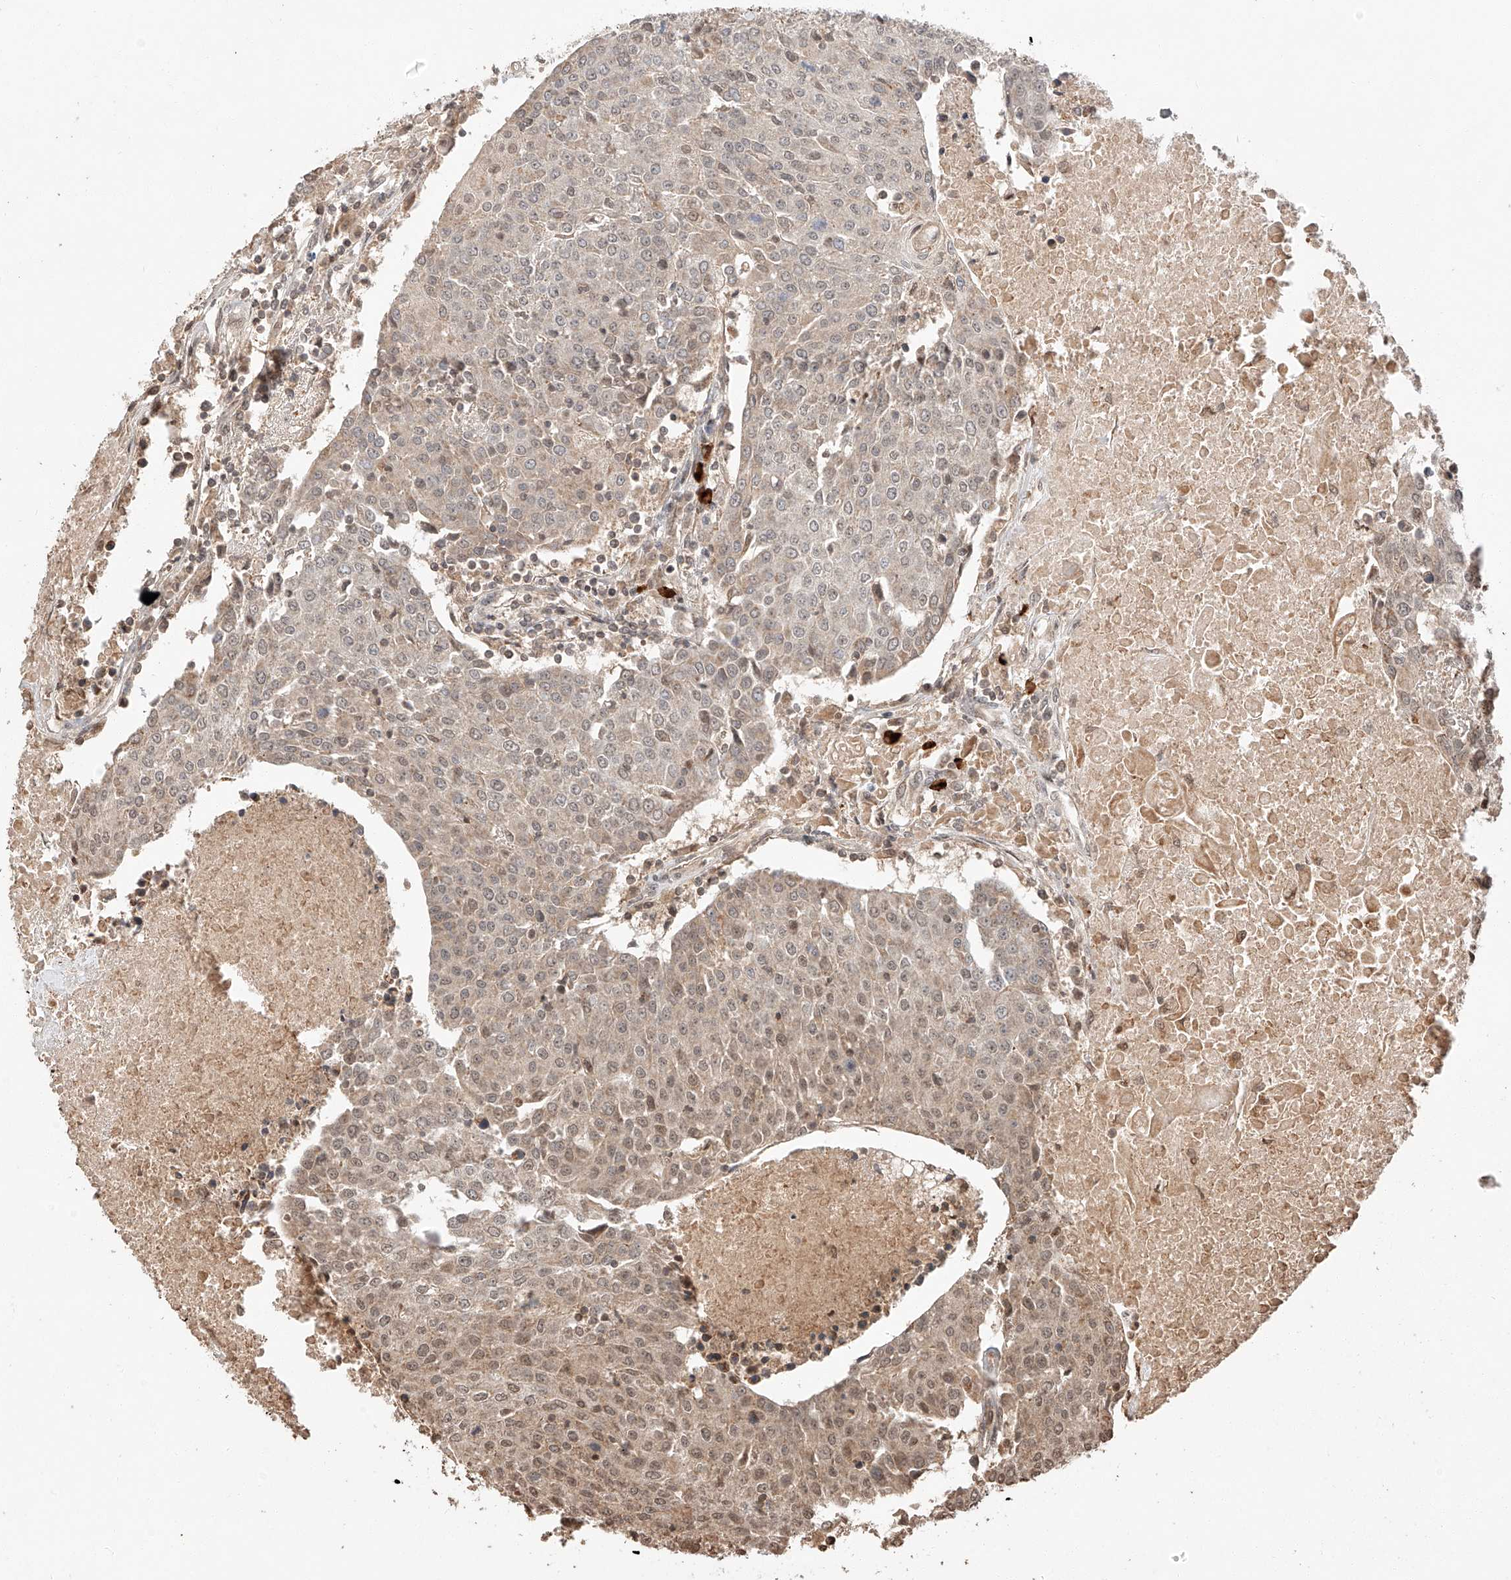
{"staining": {"intensity": "weak", "quantity": "<25%", "location": "cytoplasmic/membranous,nuclear"}, "tissue": "urothelial cancer", "cell_type": "Tumor cells", "image_type": "cancer", "snomed": [{"axis": "morphology", "description": "Urothelial carcinoma, High grade"}, {"axis": "topography", "description": "Urinary bladder"}], "caption": "Photomicrograph shows no protein positivity in tumor cells of urothelial carcinoma (high-grade) tissue. (DAB (3,3'-diaminobenzidine) immunohistochemistry, high magnification).", "gene": "ARHGAP33", "patient": {"sex": "female", "age": 85}}